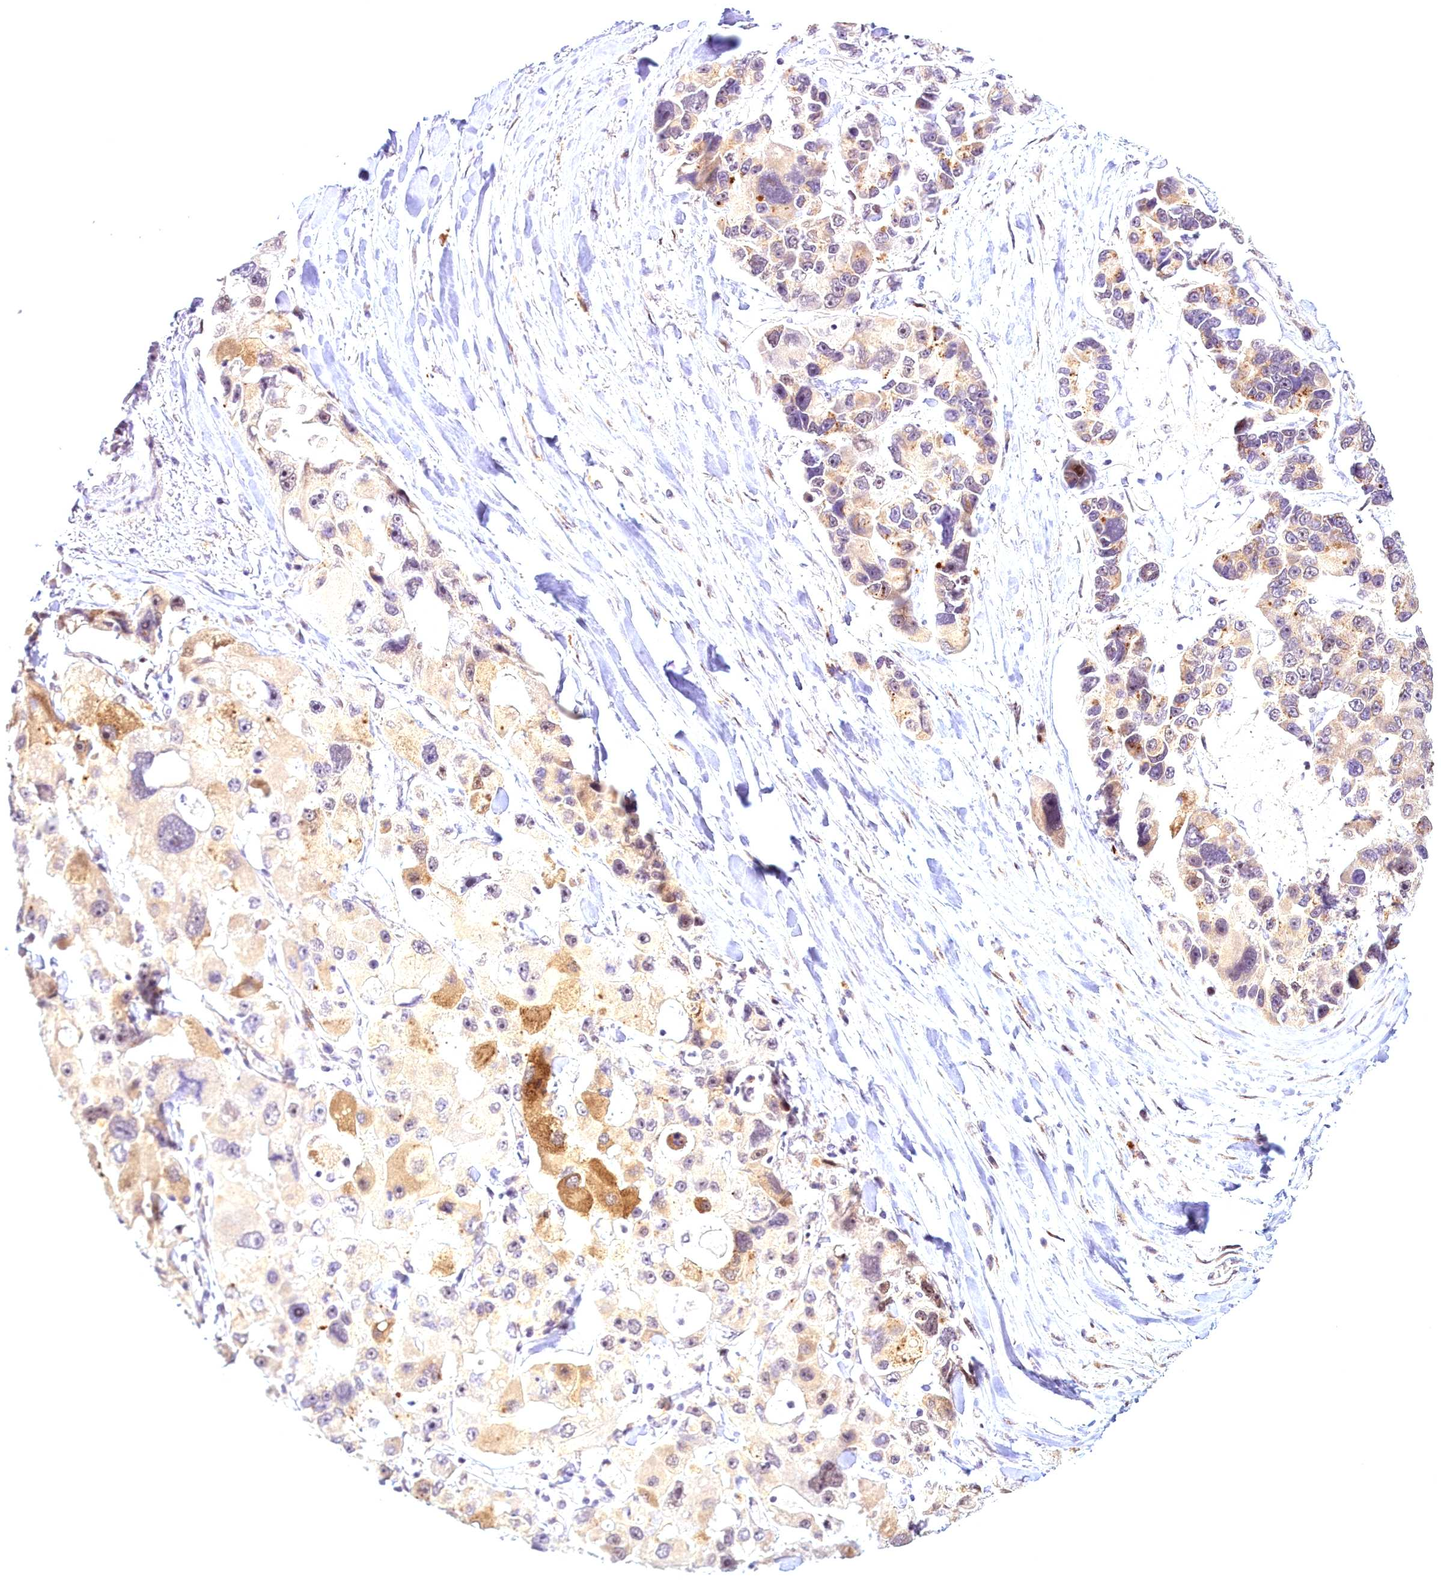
{"staining": {"intensity": "moderate", "quantity": "<25%", "location": "cytoplasmic/membranous"}, "tissue": "lung cancer", "cell_type": "Tumor cells", "image_type": "cancer", "snomed": [{"axis": "morphology", "description": "Adenocarcinoma, NOS"}, {"axis": "topography", "description": "Lung"}], "caption": "The image demonstrates immunohistochemical staining of lung cancer. There is moderate cytoplasmic/membranous expression is identified in approximately <25% of tumor cells. Using DAB (3,3'-diaminobenzidine) (brown) and hematoxylin (blue) stains, captured at high magnification using brightfield microscopy.", "gene": "AP1M1", "patient": {"sex": "female", "age": 54}}